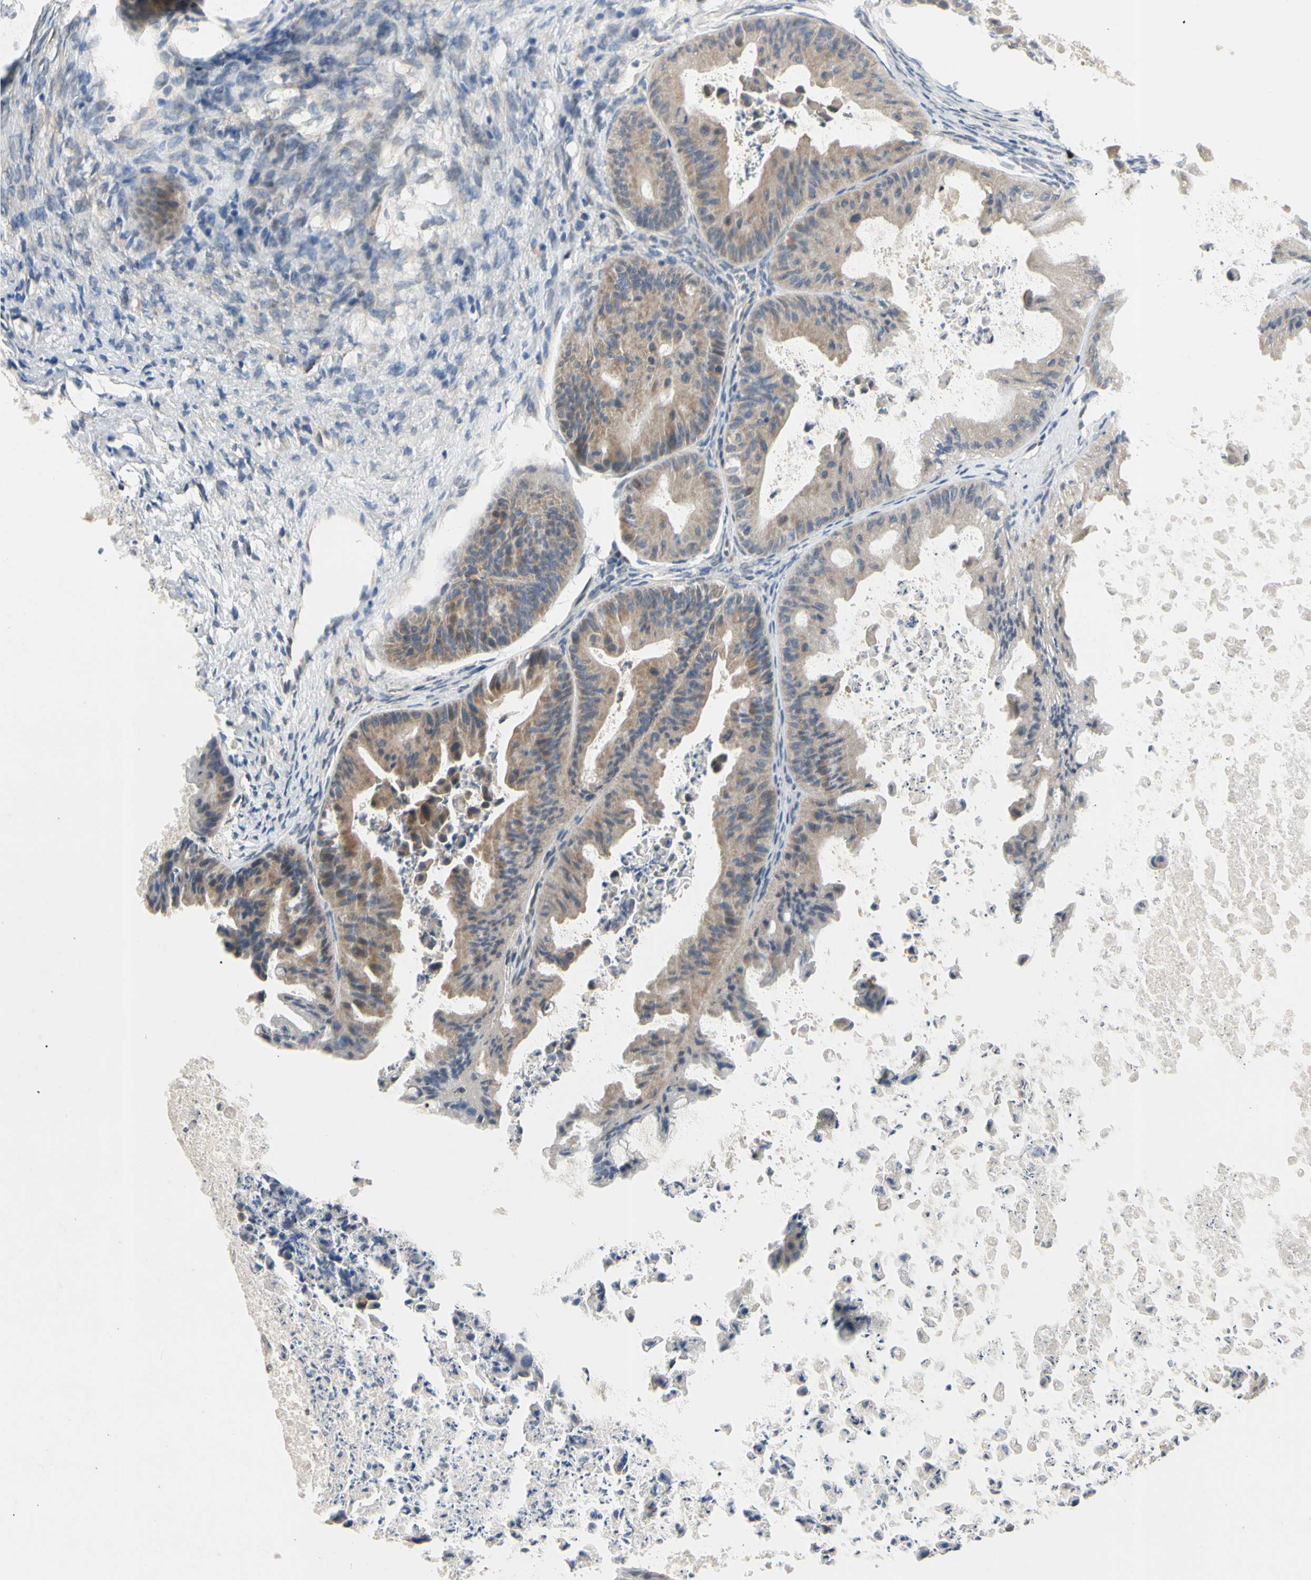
{"staining": {"intensity": "moderate", "quantity": ">75%", "location": "cytoplasmic/membranous"}, "tissue": "ovarian cancer", "cell_type": "Tumor cells", "image_type": "cancer", "snomed": [{"axis": "morphology", "description": "Cystadenocarcinoma, mucinous, NOS"}, {"axis": "topography", "description": "Ovary"}], "caption": "This is an image of immunohistochemistry (IHC) staining of ovarian mucinous cystadenocarcinoma, which shows moderate expression in the cytoplasmic/membranous of tumor cells.", "gene": "KLHDC8B", "patient": {"sex": "female", "age": 37}}